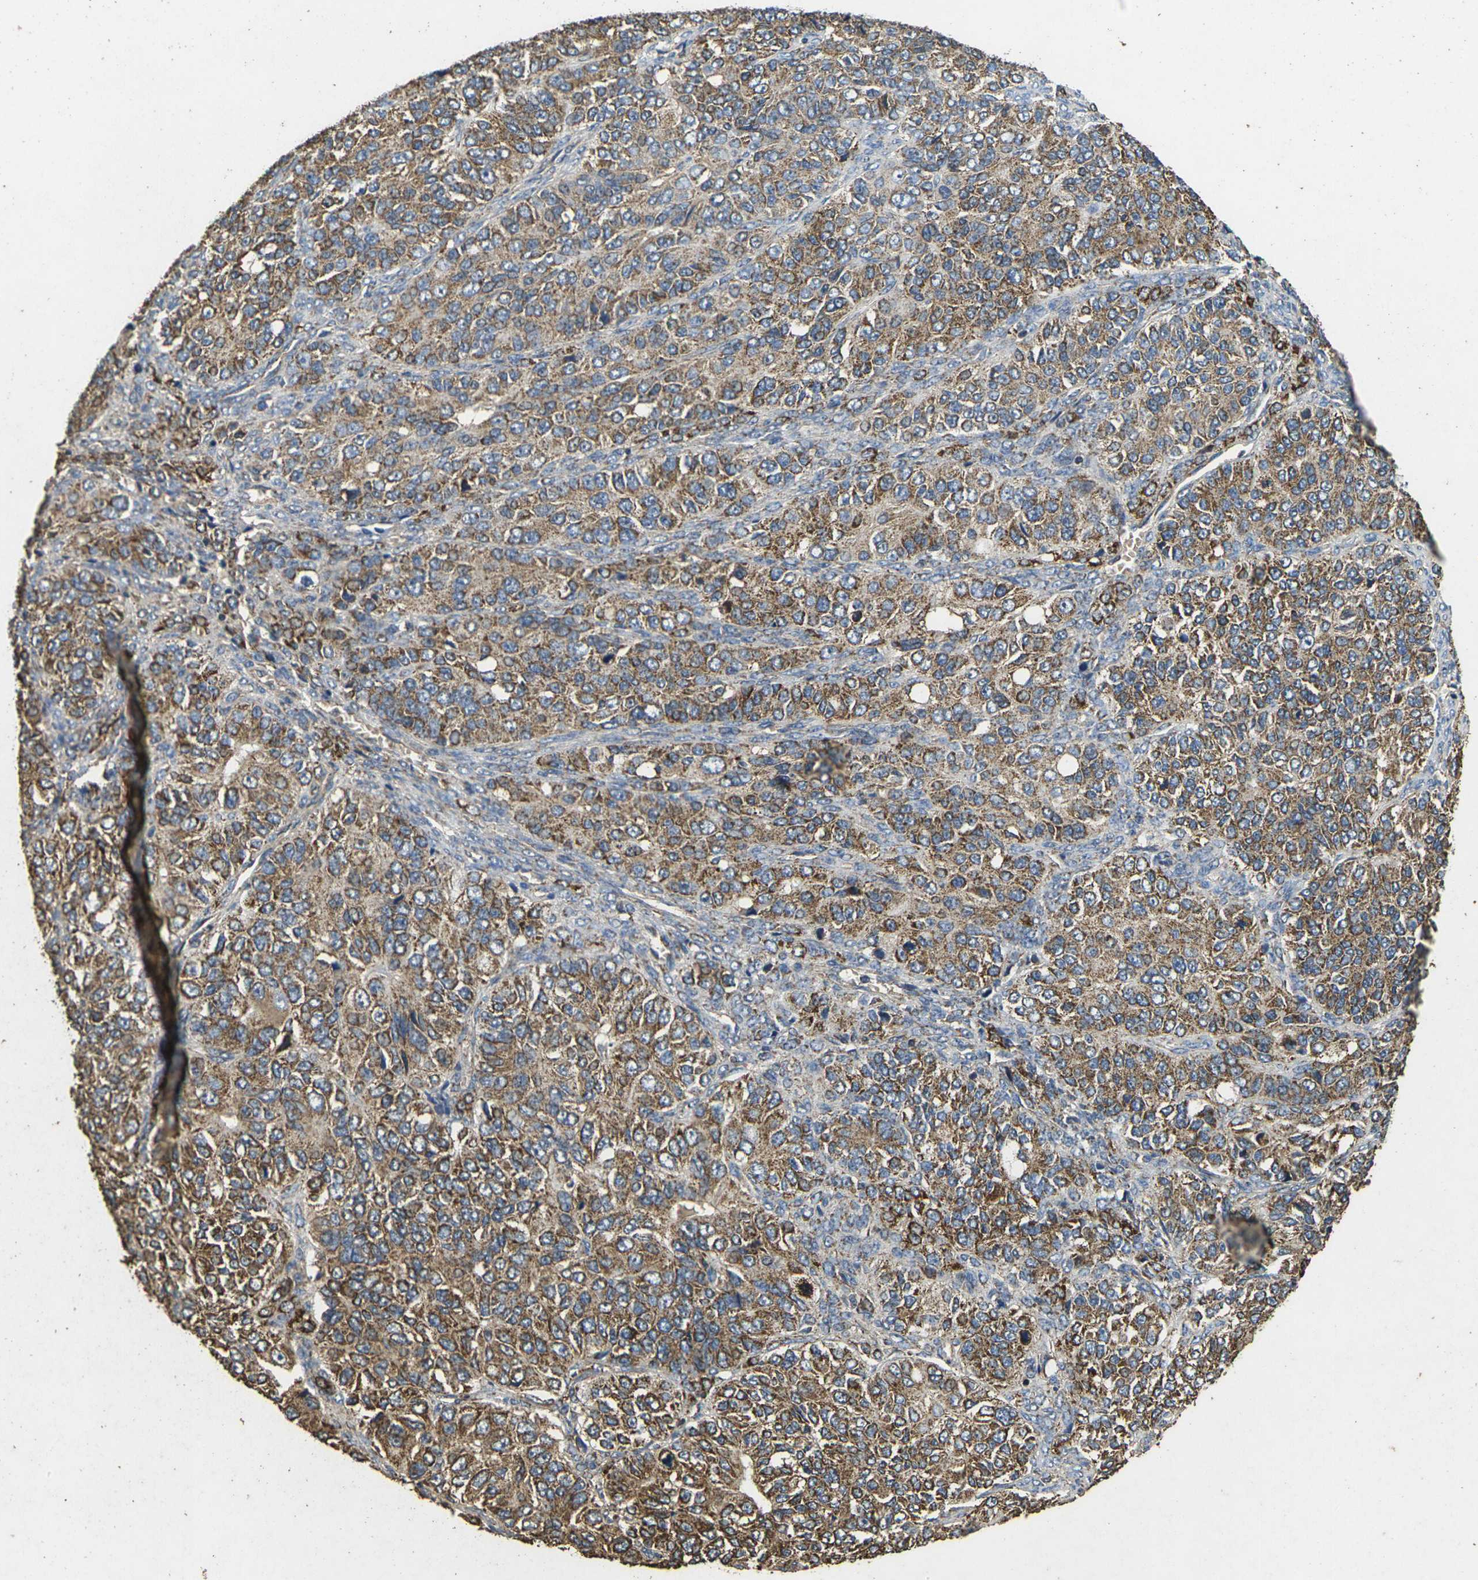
{"staining": {"intensity": "moderate", "quantity": ">75%", "location": "cytoplasmic/membranous"}, "tissue": "ovarian cancer", "cell_type": "Tumor cells", "image_type": "cancer", "snomed": [{"axis": "morphology", "description": "Carcinoma, endometroid"}, {"axis": "topography", "description": "Ovary"}], "caption": "Human ovarian cancer stained for a protein (brown) displays moderate cytoplasmic/membranous positive expression in about >75% of tumor cells.", "gene": "MAPK11", "patient": {"sex": "female", "age": 51}}